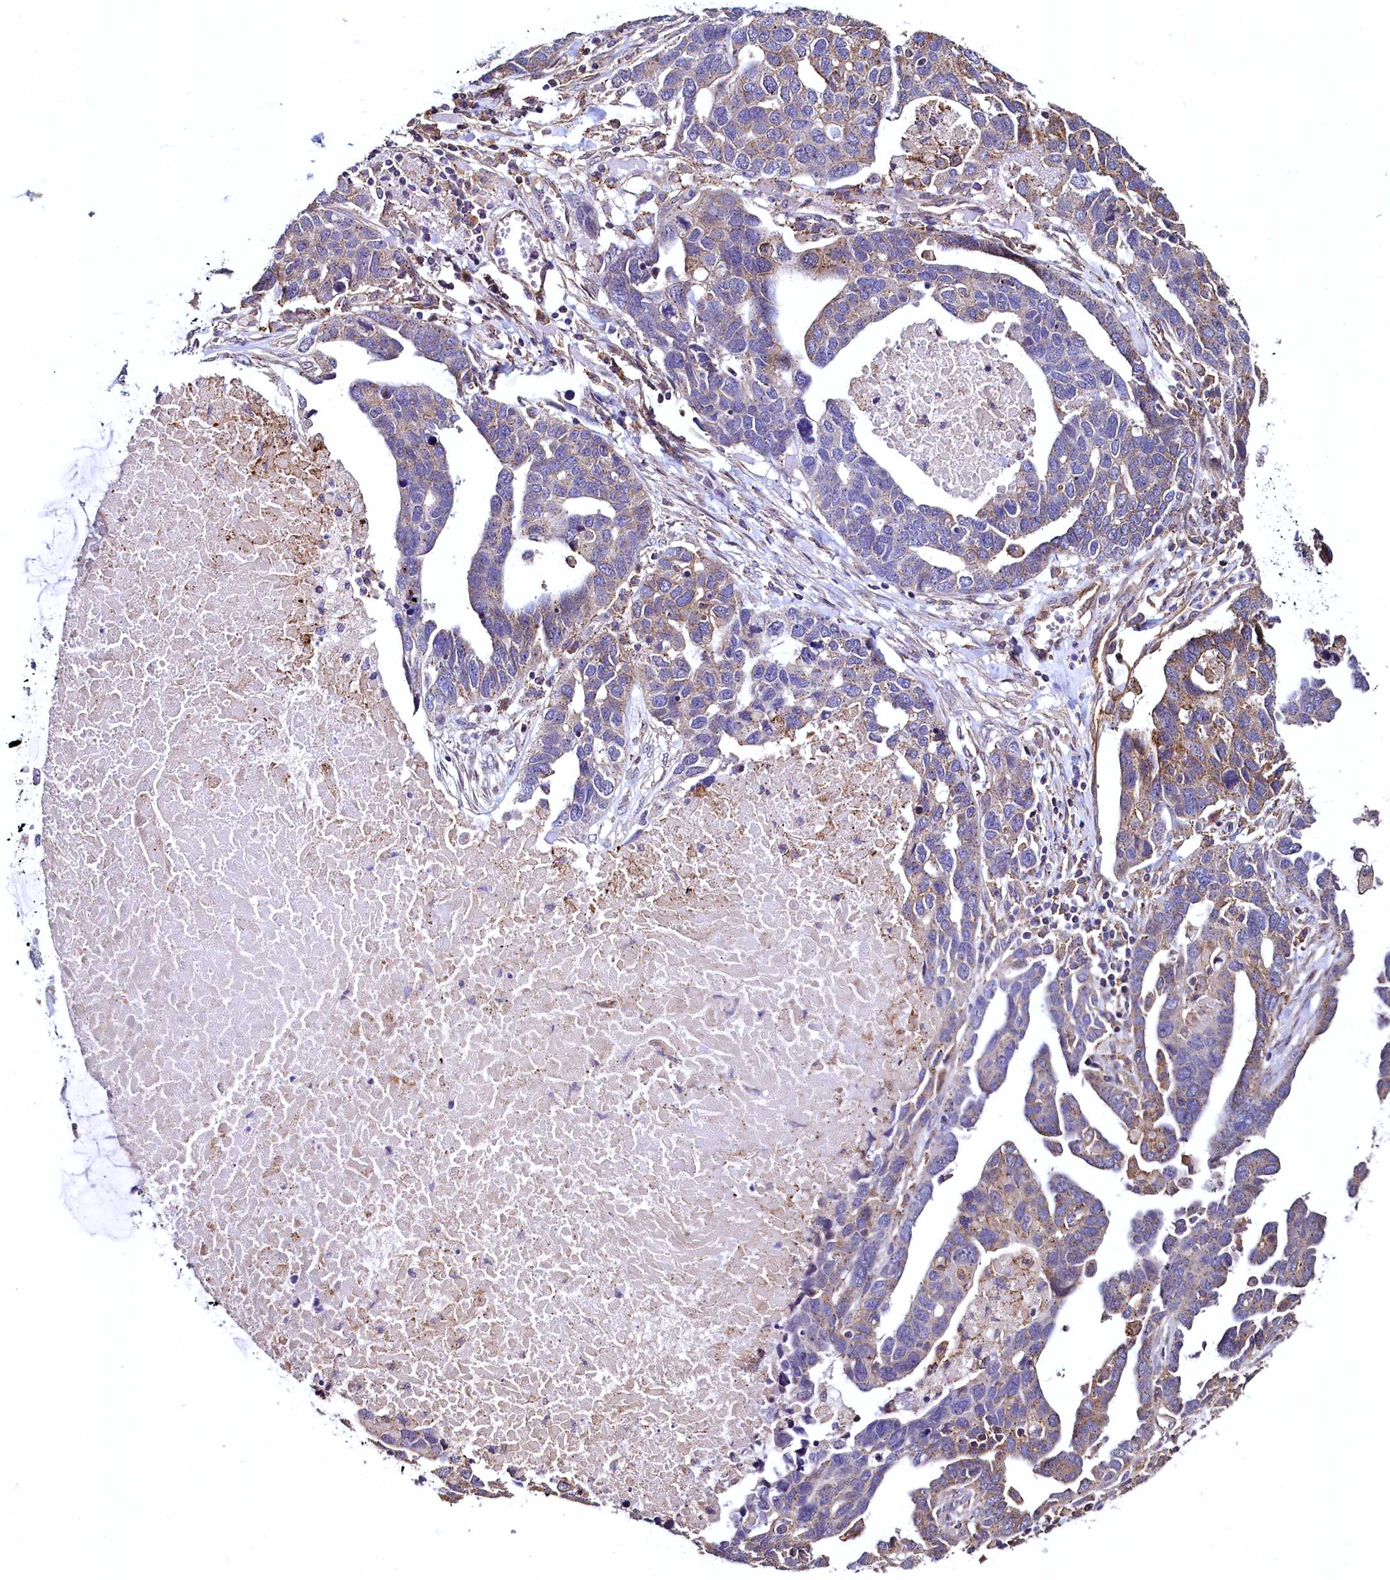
{"staining": {"intensity": "moderate", "quantity": "25%-75%", "location": "cytoplasmic/membranous"}, "tissue": "ovarian cancer", "cell_type": "Tumor cells", "image_type": "cancer", "snomed": [{"axis": "morphology", "description": "Cystadenocarcinoma, serous, NOS"}, {"axis": "topography", "description": "Ovary"}], "caption": "Human ovarian cancer stained with a protein marker exhibits moderate staining in tumor cells.", "gene": "PALM", "patient": {"sex": "female", "age": 54}}